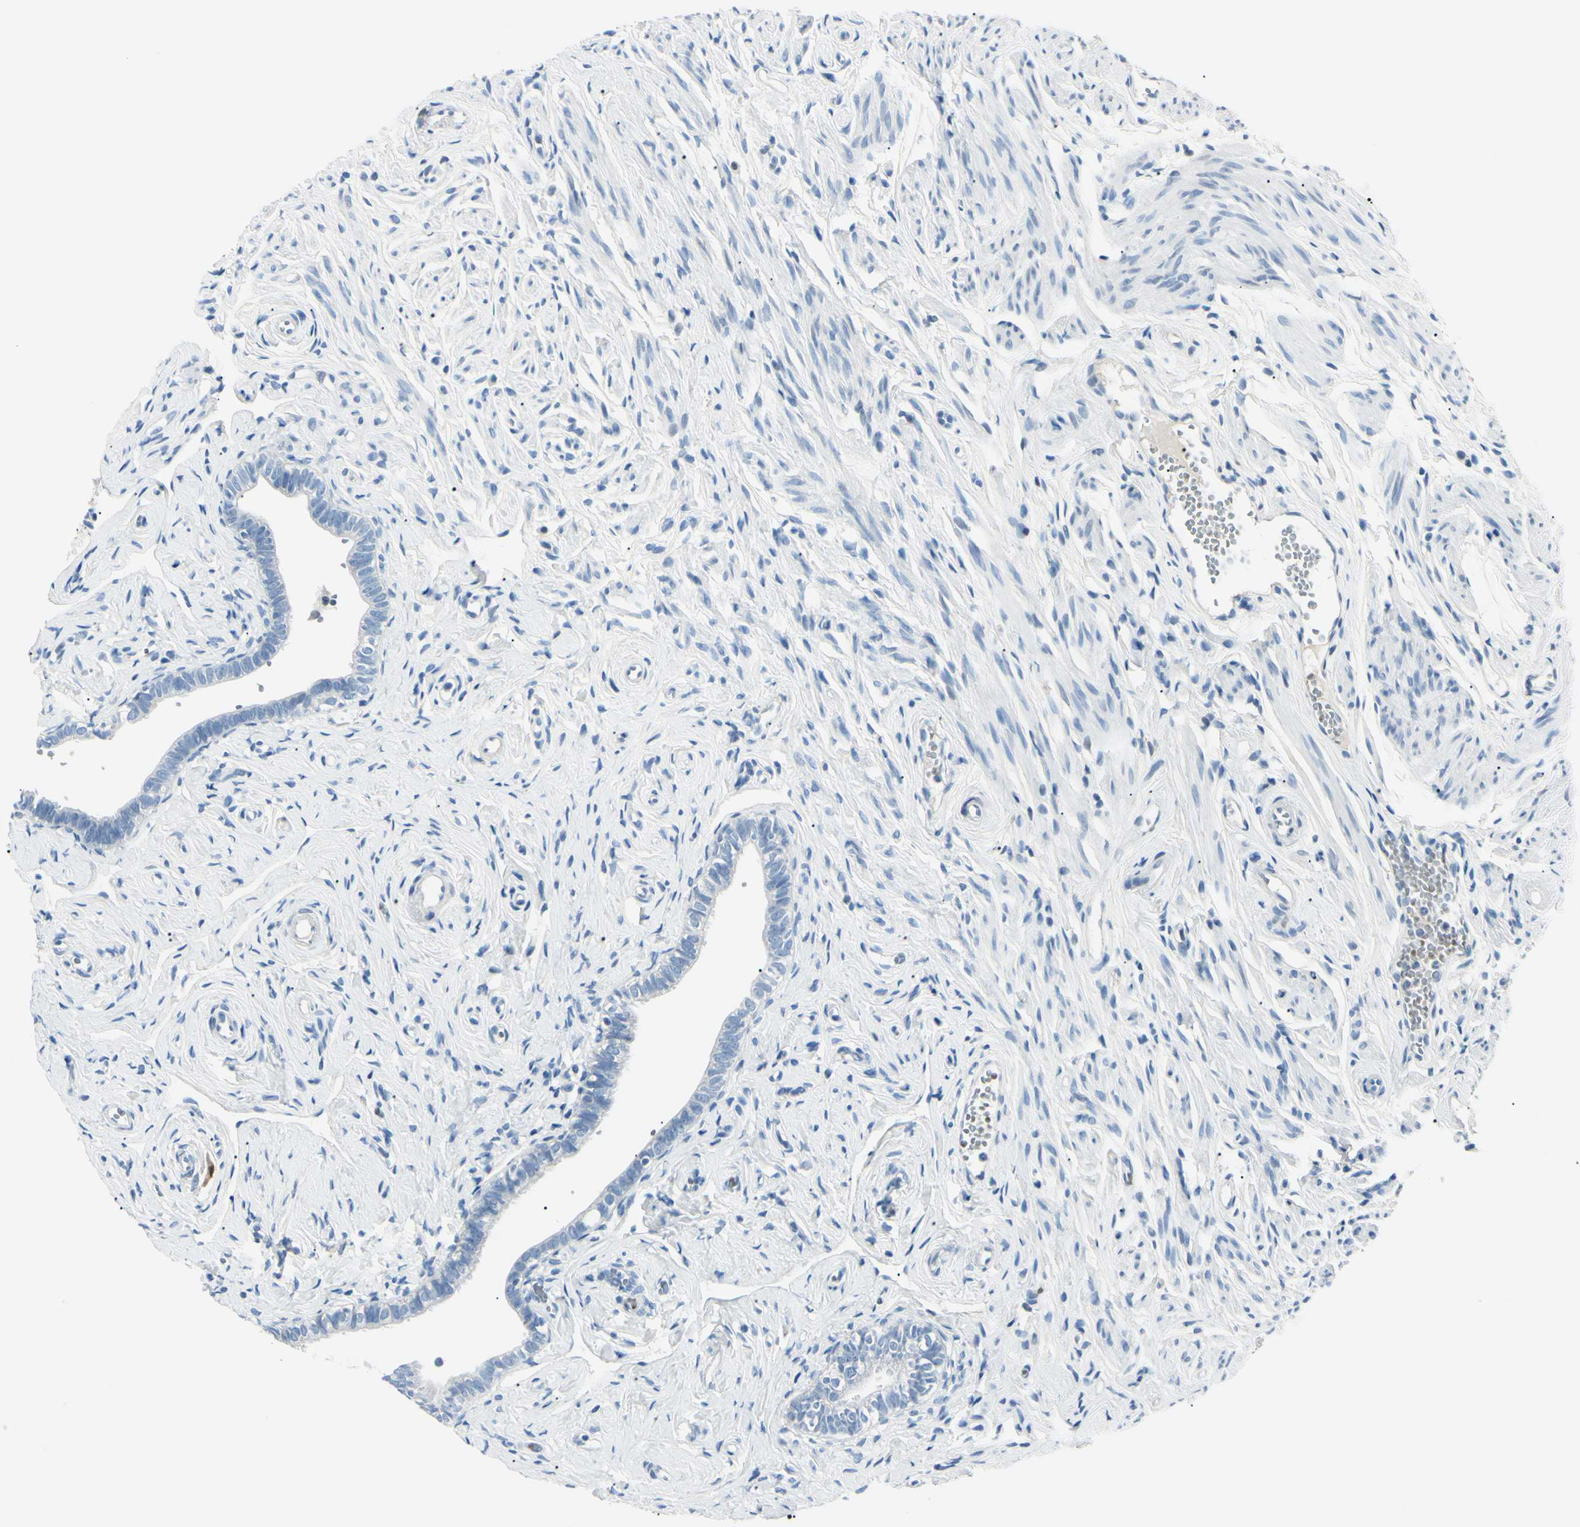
{"staining": {"intensity": "negative", "quantity": "none", "location": "none"}, "tissue": "fallopian tube", "cell_type": "Glandular cells", "image_type": "normal", "snomed": [{"axis": "morphology", "description": "Normal tissue, NOS"}, {"axis": "topography", "description": "Fallopian tube"}], "caption": "This is an immunohistochemistry image of unremarkable fallopian tube. There is no staining in glandular cells.", "gene": "CA2", "patient": {"sex": "female", "age": 71}}